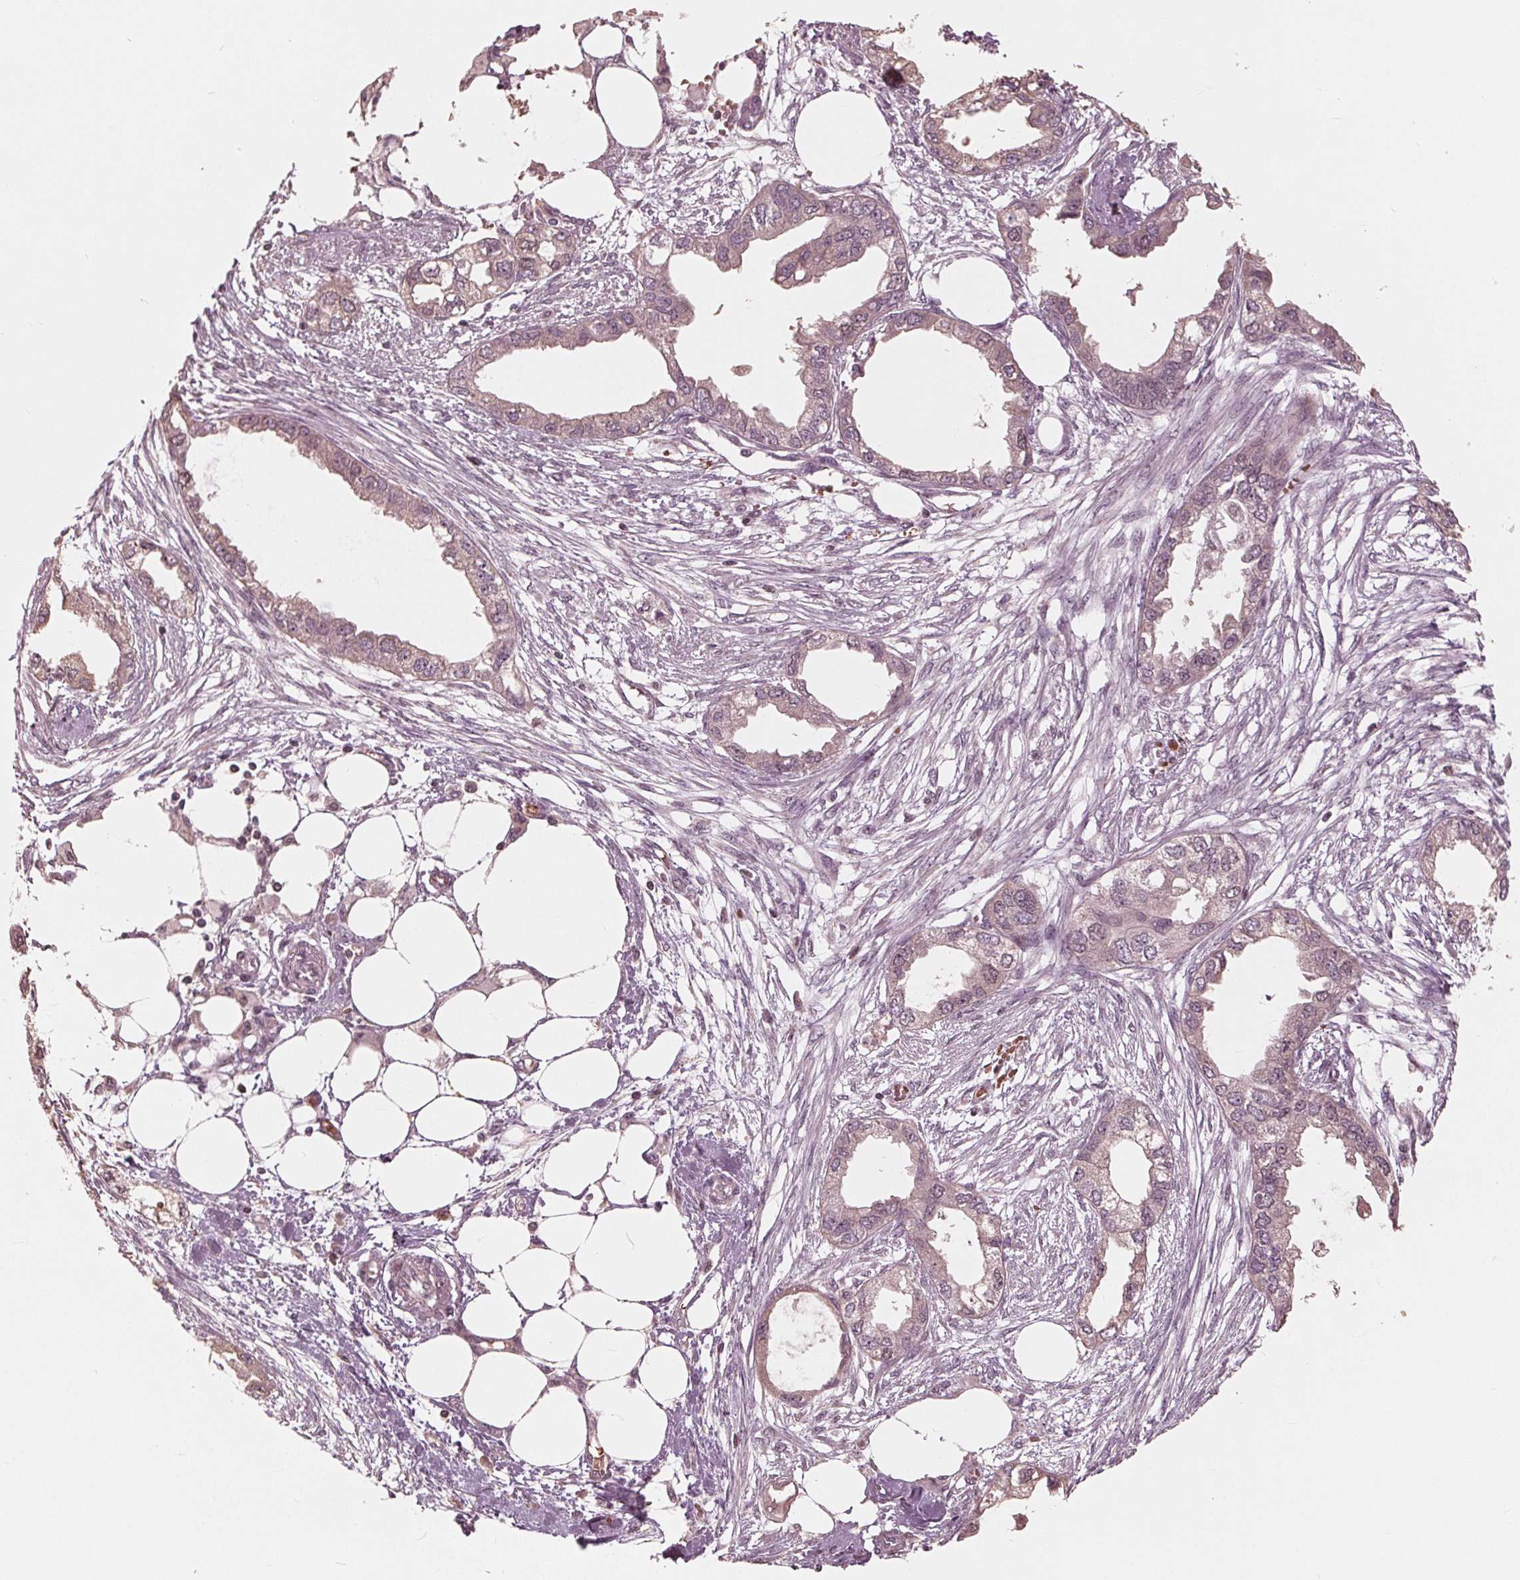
{"staining": {"intensity": "weak", "quantity": "<25%", "location": "cytoplasmic/membranous"}, "tissue": "endometrial cancer", "cell_type": "Tumor cells", "image_type": "cancer", "snomed": [{"axis": "morphology", "description": "Adenocarcinoma, NOS"}, {"axis": "morphology", "description": "Adenocarcinoma, metastatic, NOS"}, {"axis": "topography", "description": "Adipose tissue"}, {"axis": "topography", "description": "Endometrium"}], "caption": "DAB immunohistochemical staining of human endometrial cancer shows no significant staining in tumor cells. (DAB (3,3'-diaminobenzidine) immunohistochemistry (IHC) with hematoxylin counter stain).", "gene": "HIRIP3", "patient": {"sex": "female", "age": 67}}